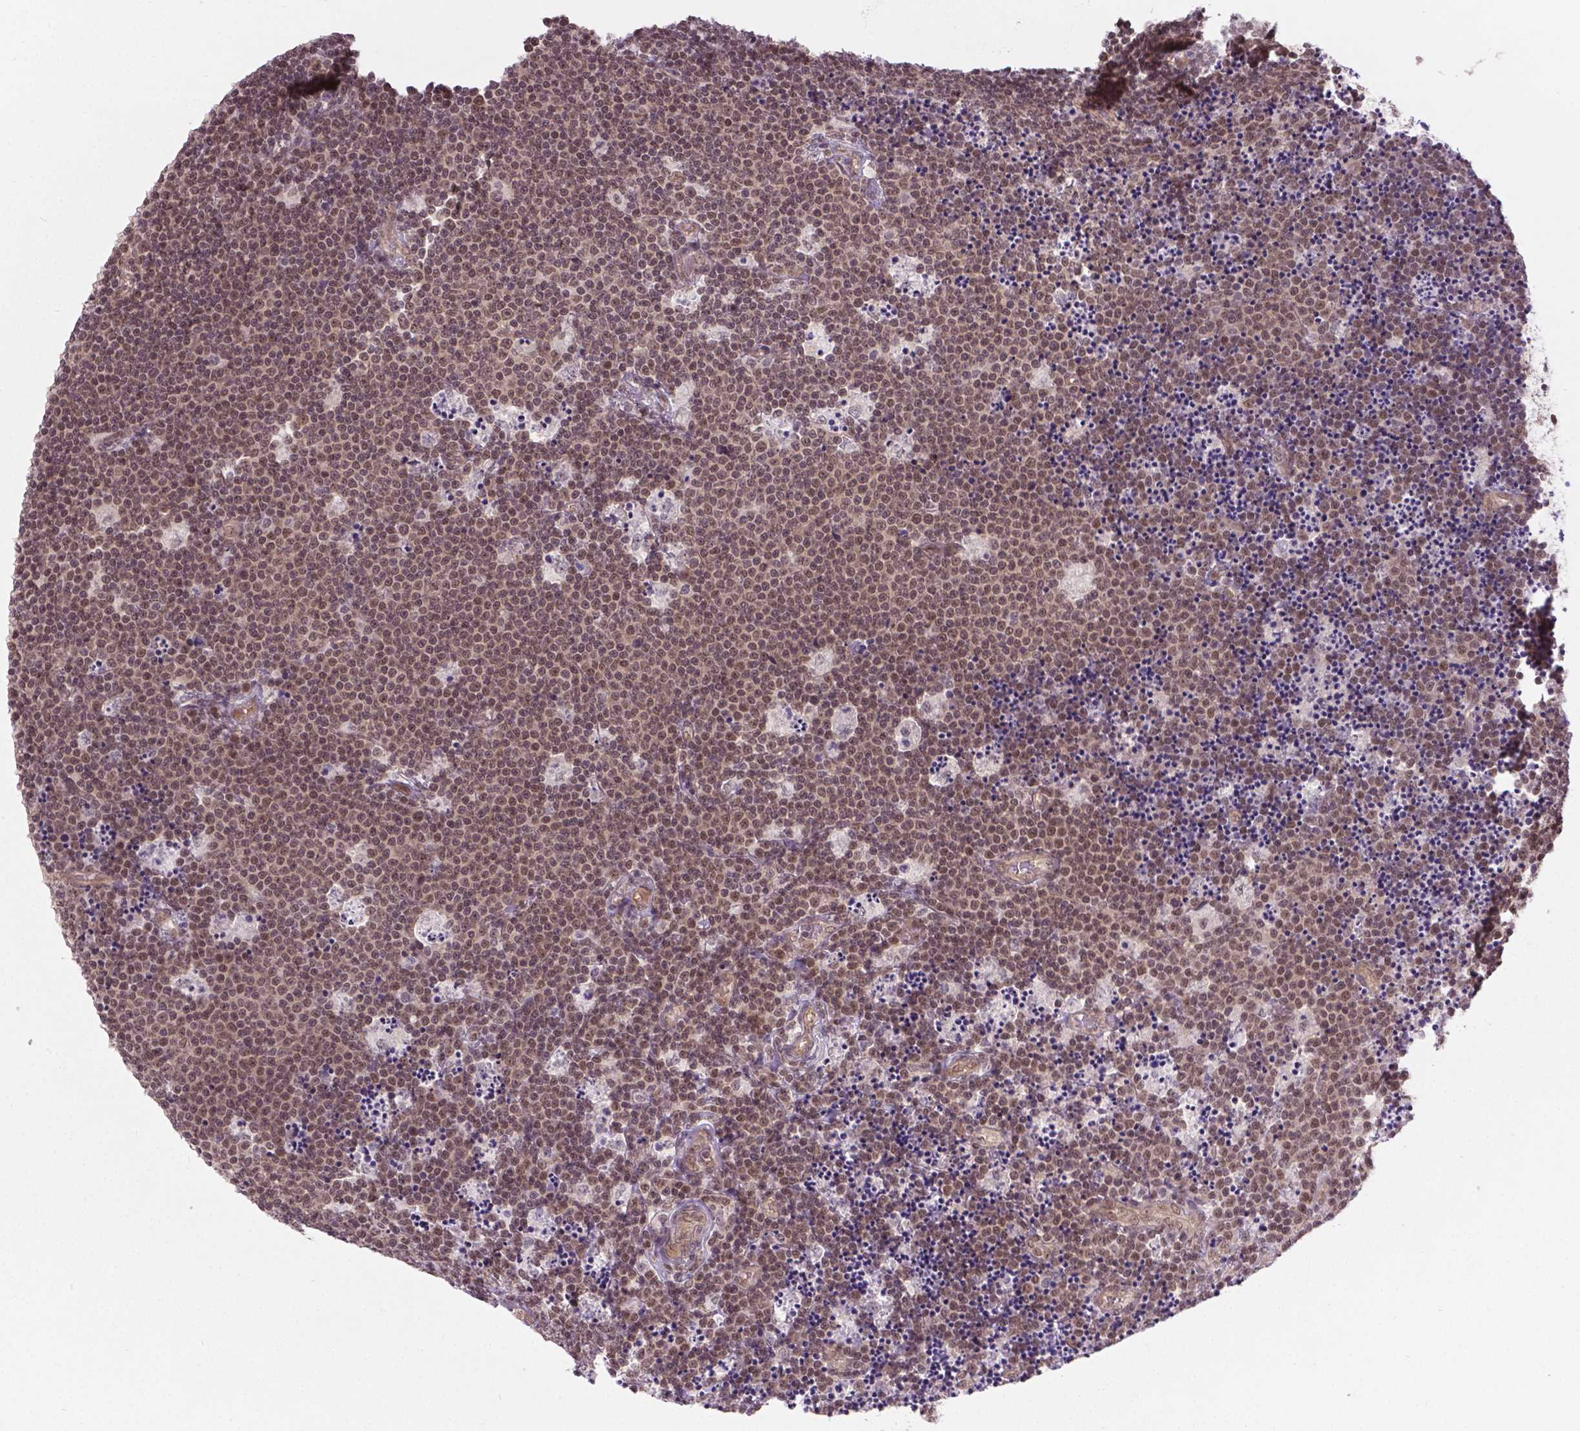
{"staining": {"intensity": "moderate", "quantity": ">75%", "location": "nuclear"}, "tissue": "lymphoma", "cell_type": "Tumor cells", "image_type": "cancer", "snomed": [{"axis": "morphology", "description": "Malignant lymphoma, non-Hodgkin's type, Low grade"}, {"axis": "topography", "description": "Brain"}], "caption": "An image of lymphoma stained for a protein exhibits moderate nuclear brown staining in tumor cells.", "gene": "ANKRD54", "patient": {"sex": "female", "age": 66}}